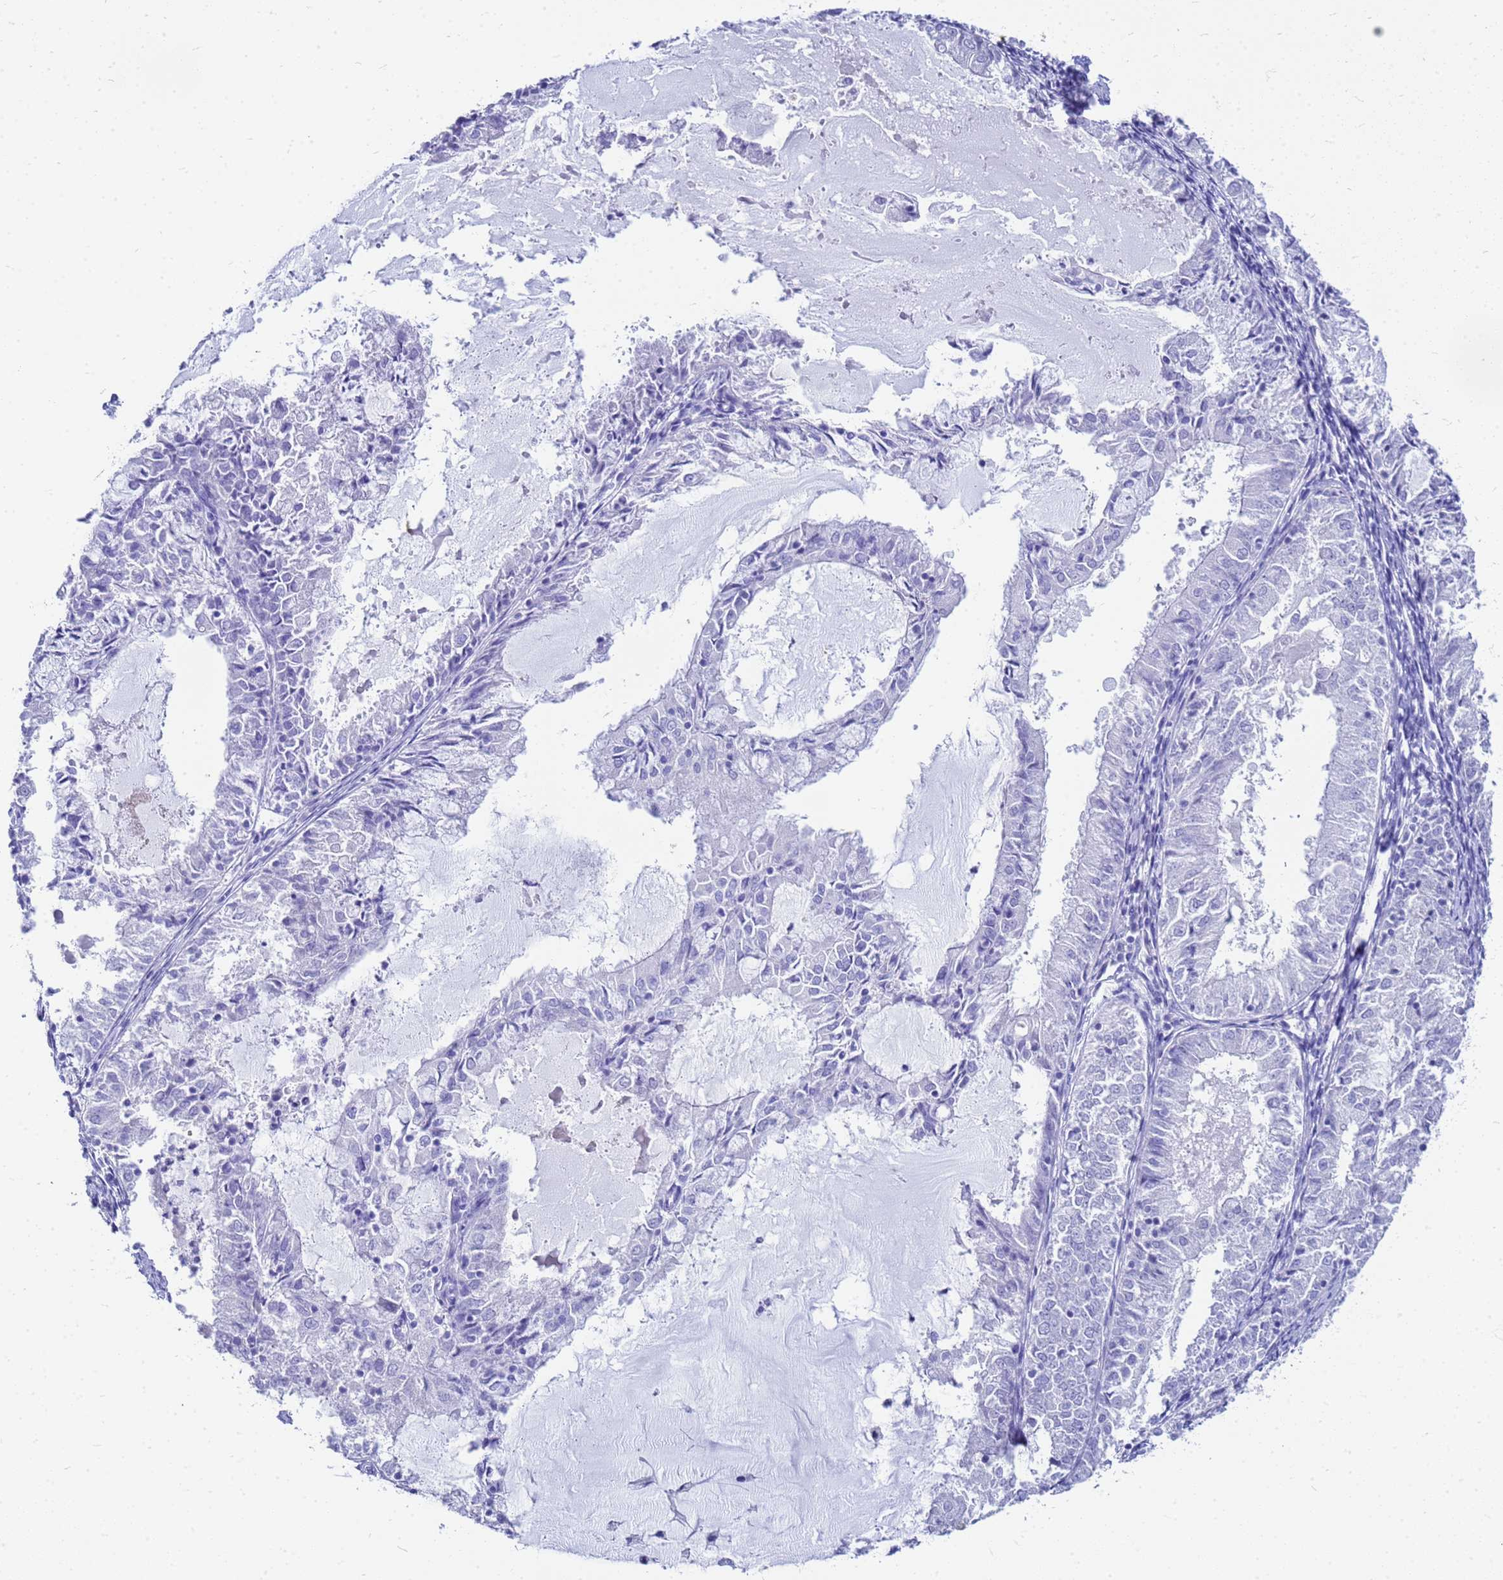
{"staining": {"intensity": "negative", "quantity": "none", "location": "none"}, "tissue": "endometrial cancer", "cell_type": "Tumor cells", "image_type": "cancer", "snomed": [{"axis": "morphology", "description": "Adenocarcinoma, NOS"}, {"axis": "topography", "description": "Endometrium"}], "caption": "High magnification brightfield microscopy of adenocarcinoma (endometrial) stained with DAB (3,3'-diaminobenzidine) (brown) and counterstained with hematoxylin (blue): tumor cells show no significant positivity.", "gene": "CKB", "patient": {"sex": "female", "age": 57}}